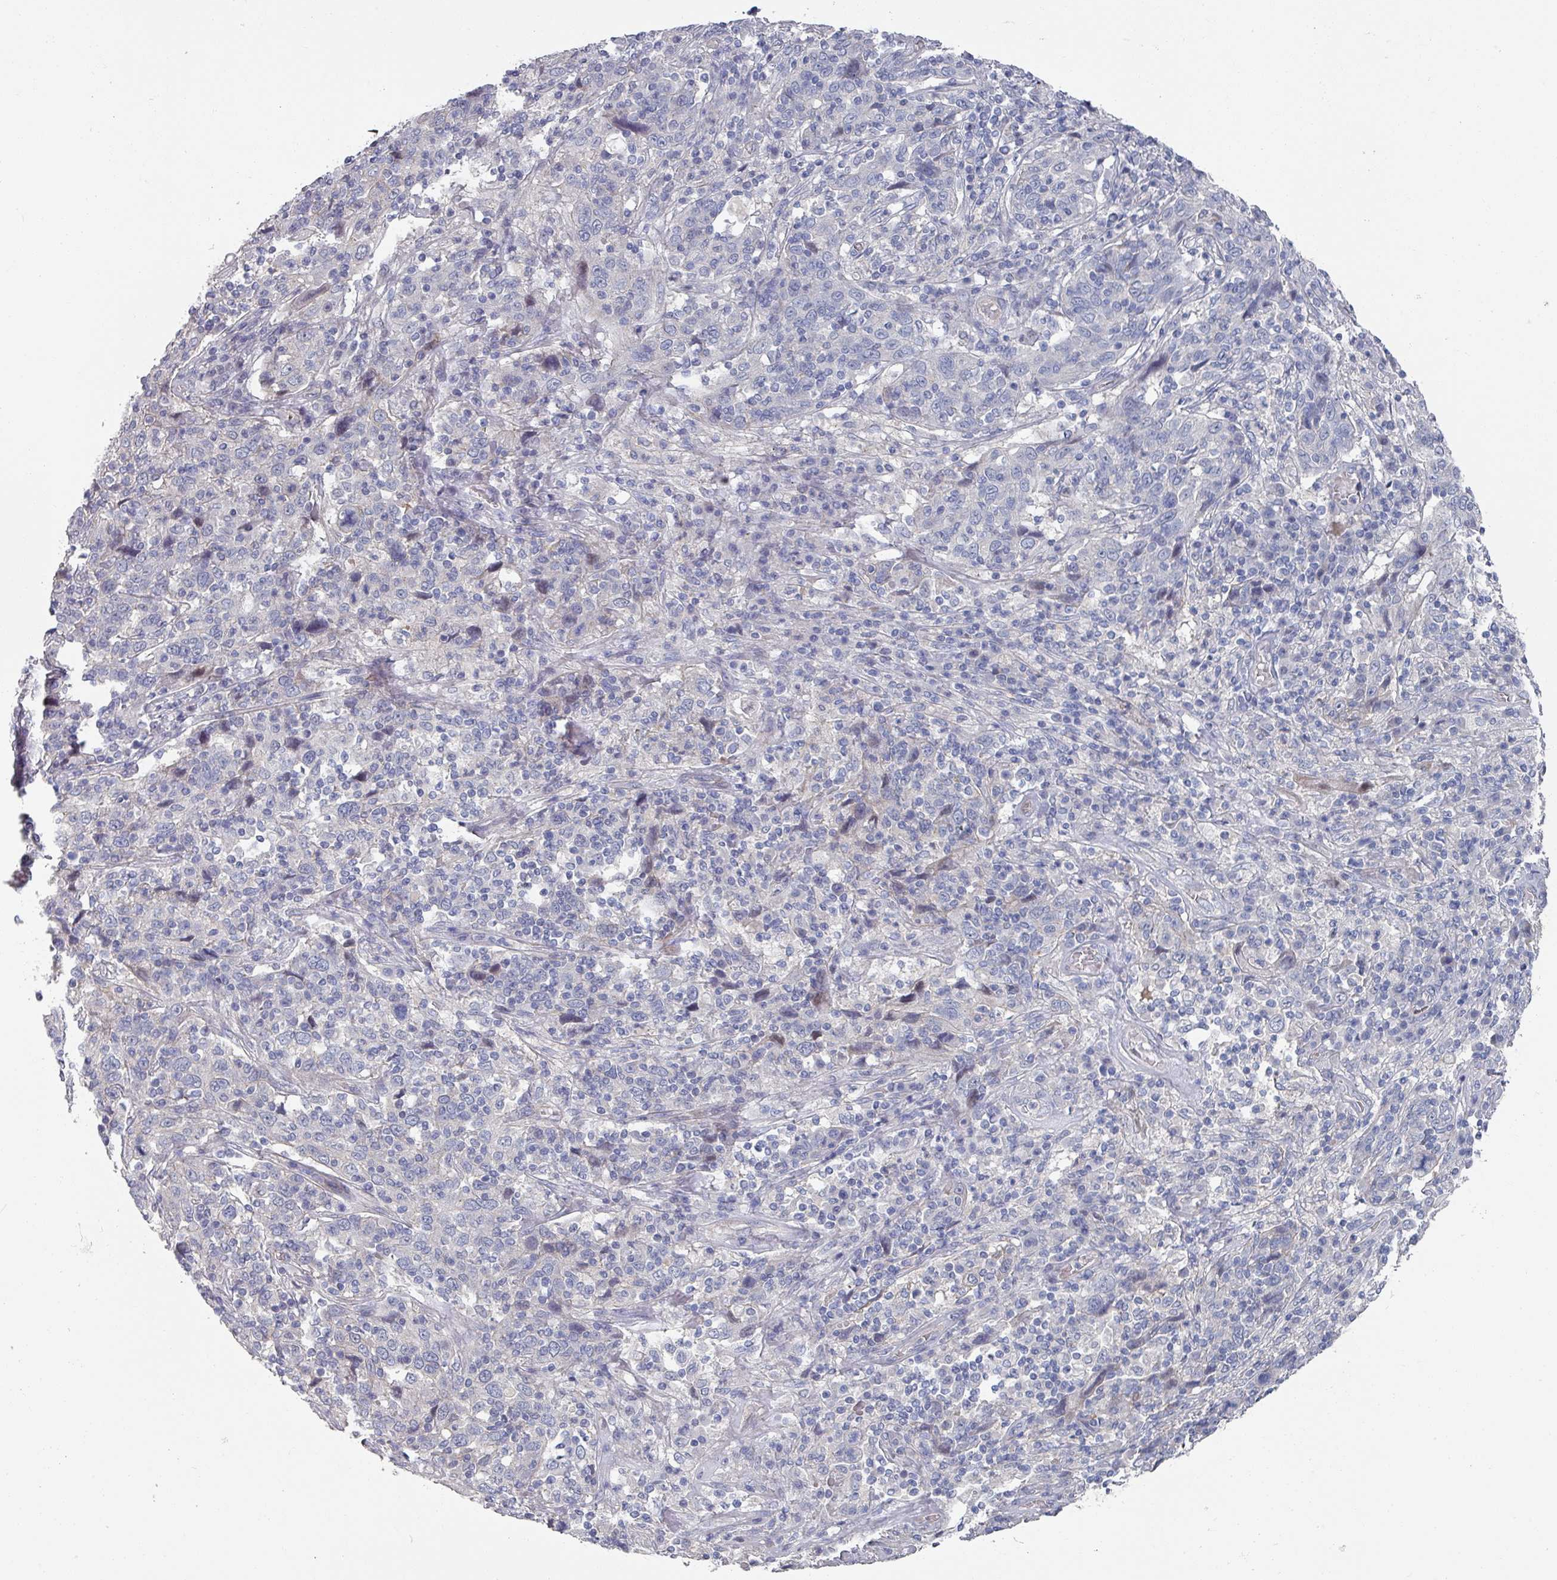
{"staining": {"intensity": "negative", "quantity": "none", "location": "none"}, "tissue": "cervical cancer", "cell_type": "Tumor cells", "image_type": "cancer", "snomed": [{"axis": "morphology", "description": "Squamous cell carcinoma, NOS"}, {"axis": "topography", "description": "Cervix"}], "caption": "DAB immunohistochemical staining of human cervical cancer (squamous cell carcinoma) exhibits no significant positivity in tumor cells.", "gene": "EFL1", "patient": {"sex": "female", "age": 46}}